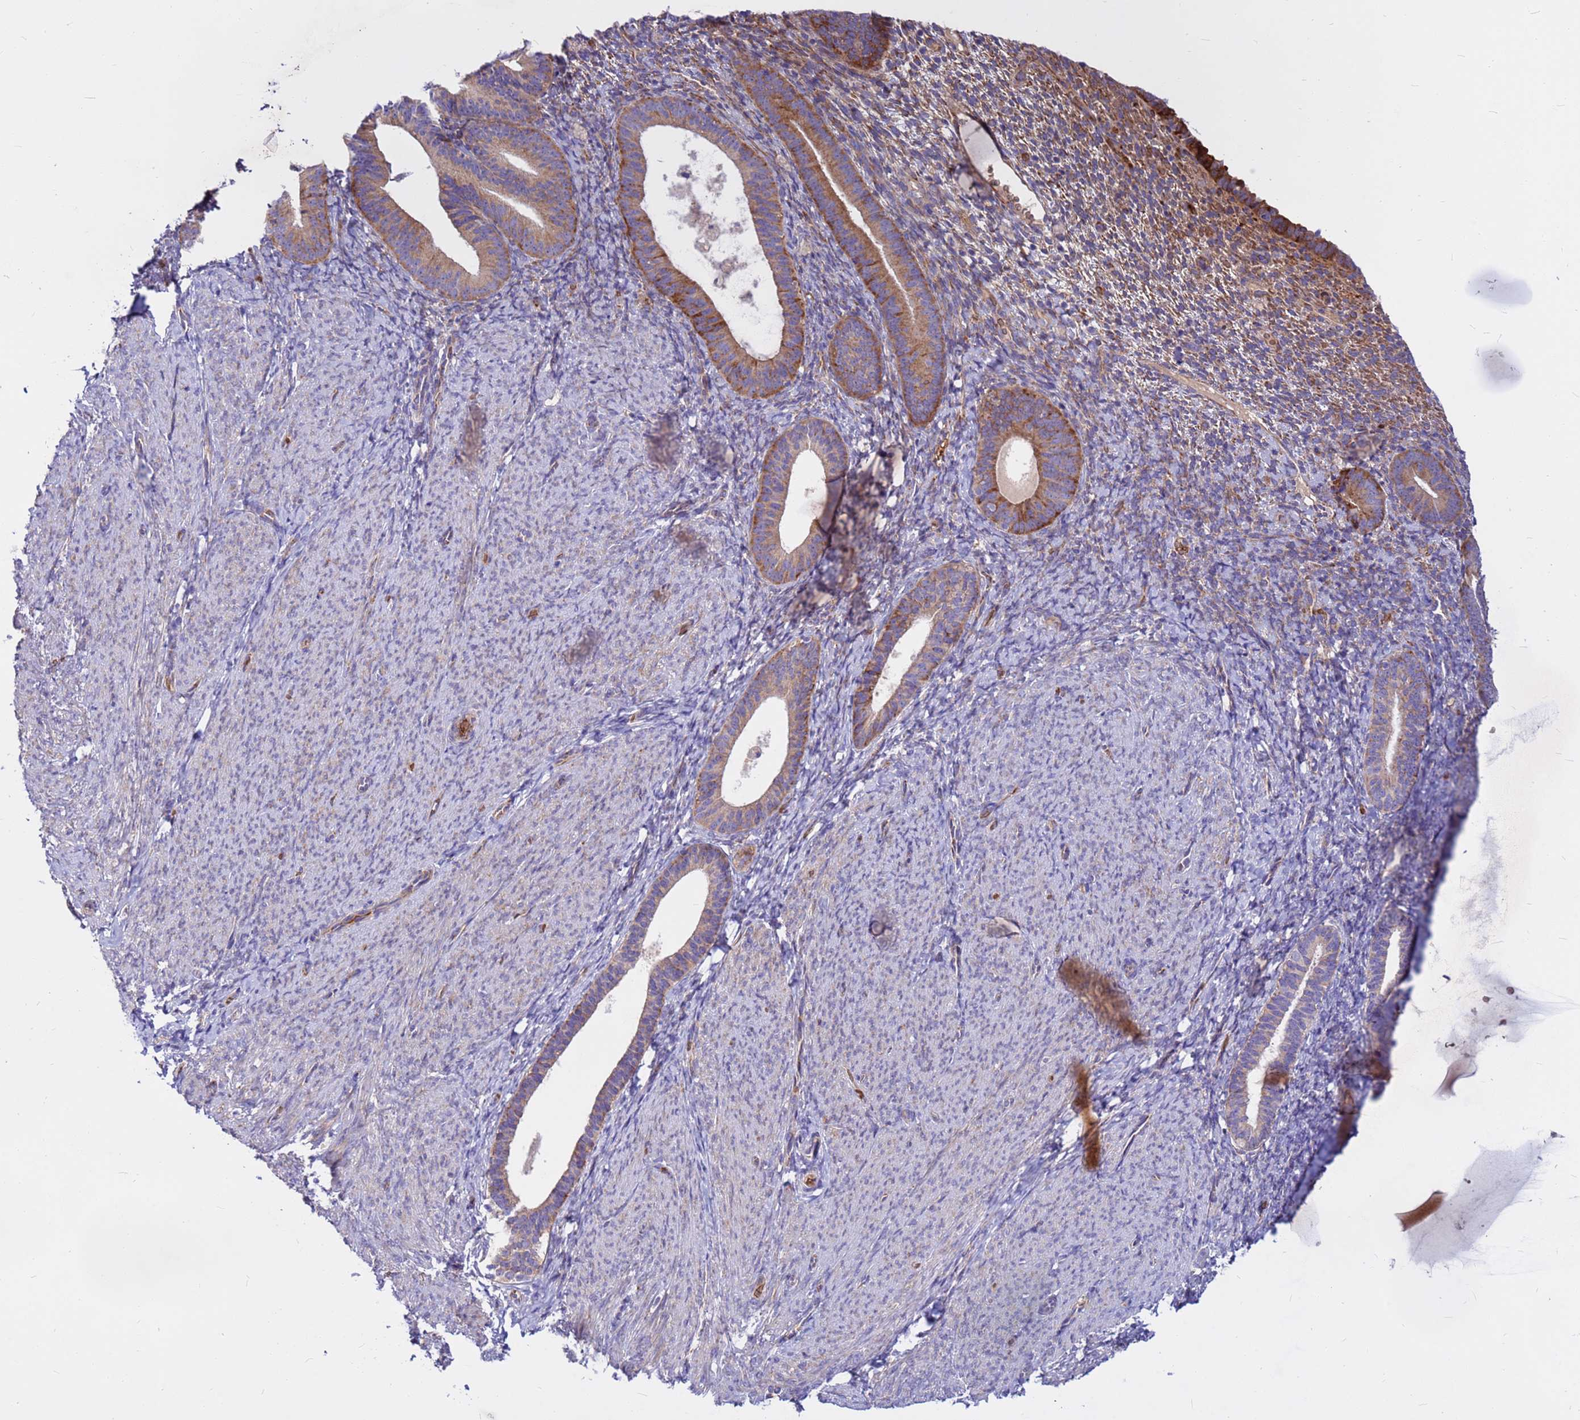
{"staining": {"intensity": "moderate", "quantity": "<25%", "location": "cytoplasmic/membranous"}, "tissue": "endometrium", "cell_type": "Cells in endometrial stroma", "image_type": "normal", "snomed": [{"axis": "morphology", "description": "Normal tissue, NOS"}, {"axis": "topography", "description": "Endometrium"}], "caption": "The immunohistochemical stain highlights moderate cytoplasmic/membranous expression in cells in endometrial stroma of benign endometrium.", "gene": "ZNF669", "patient": {"sex": "female", "age": 65}}